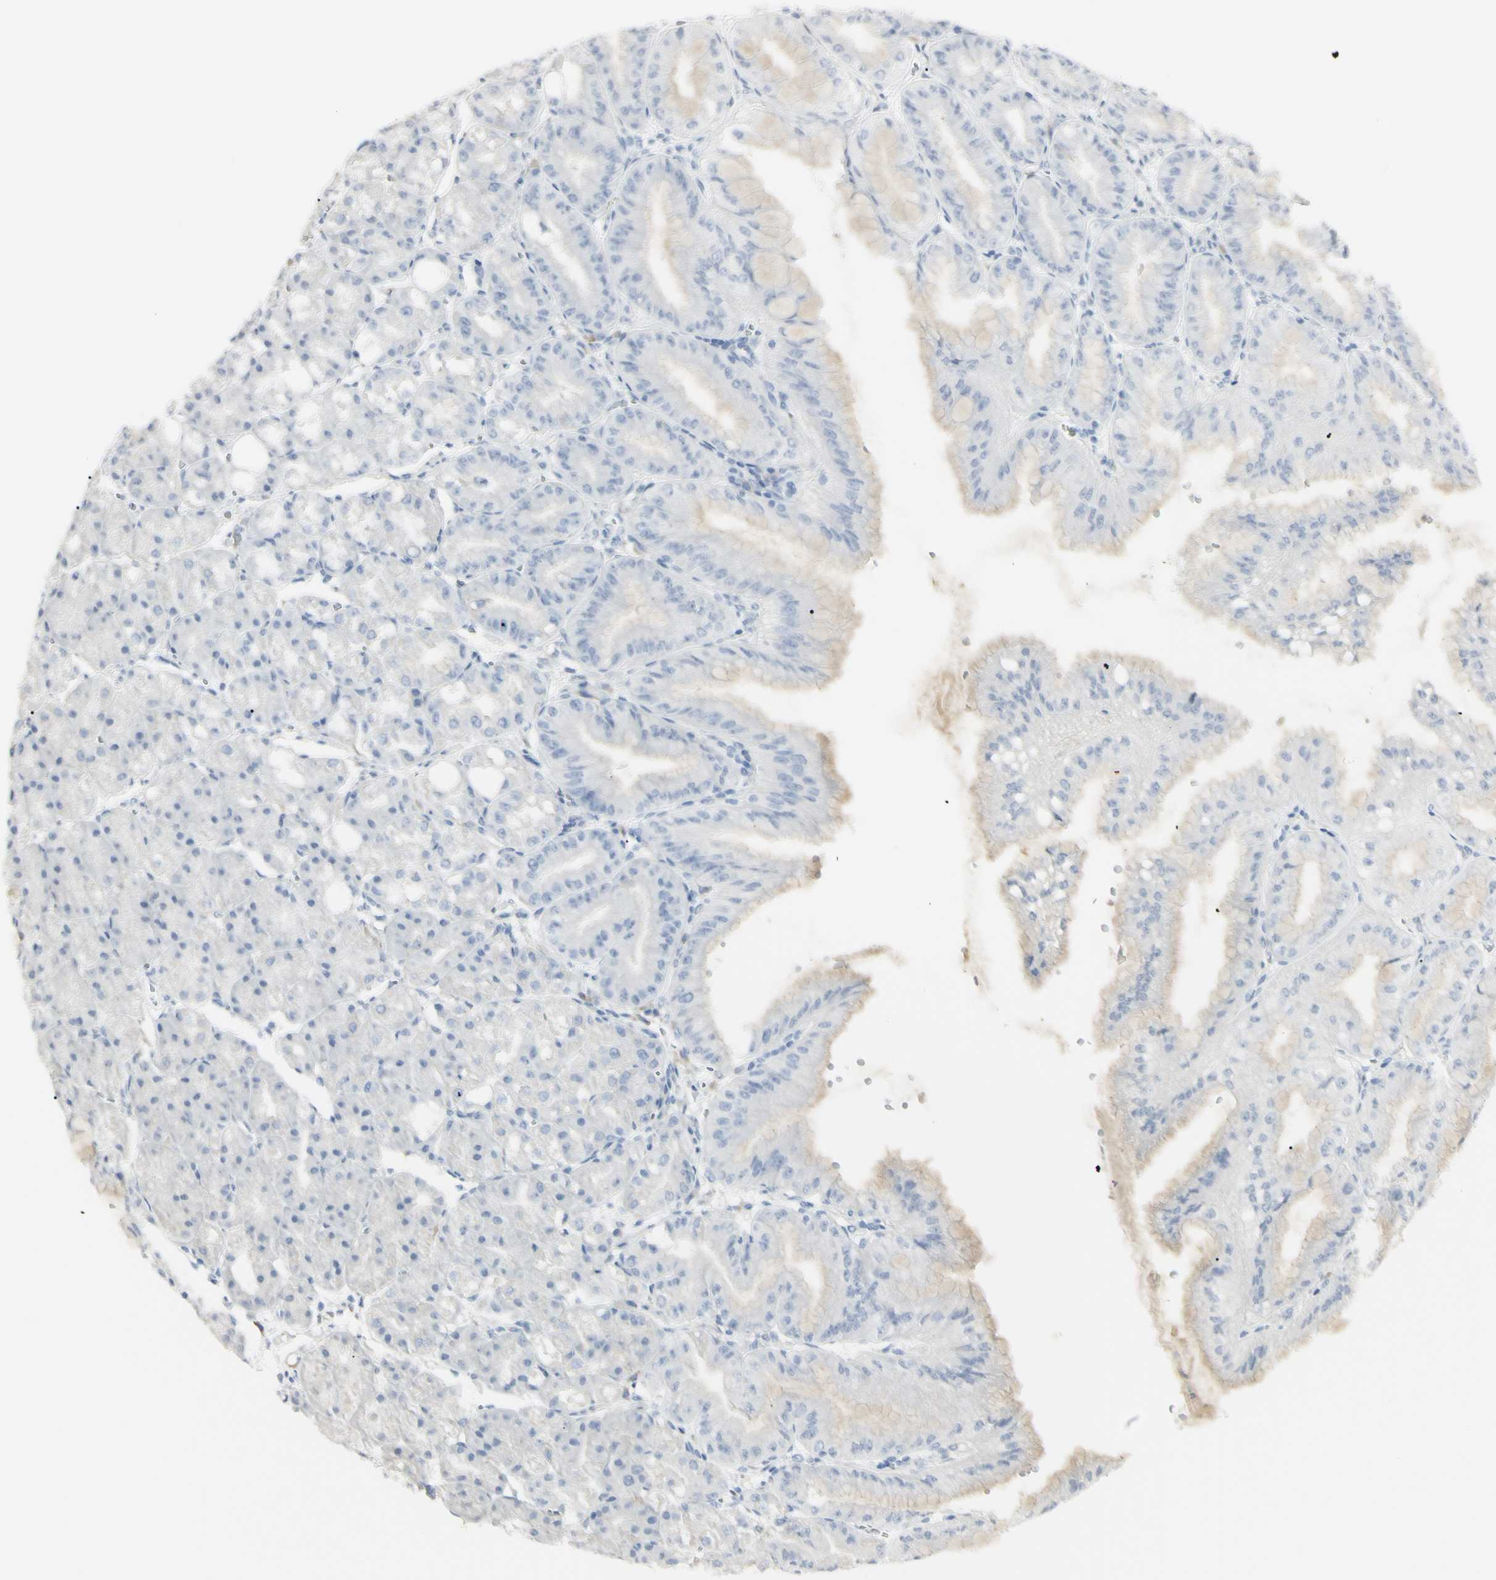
{"staining": {"intensity": "negative", "quantity": "none", "location": "none"}, "tissue": "stomach", "cell_type": "Glandular cells", "image_type": "normal", "snomed": [{"axis": "morphology", "description": "Normal tissue, NOS"}, {"axis": "topography", "description": "Stomach, lower"}], "caption": "This is a image of immunohistochemistry staining of normal stomach, which shows no staining in glandular cells.", "gene": "PIP", "patient": {"sex": "male", "age": 71}}